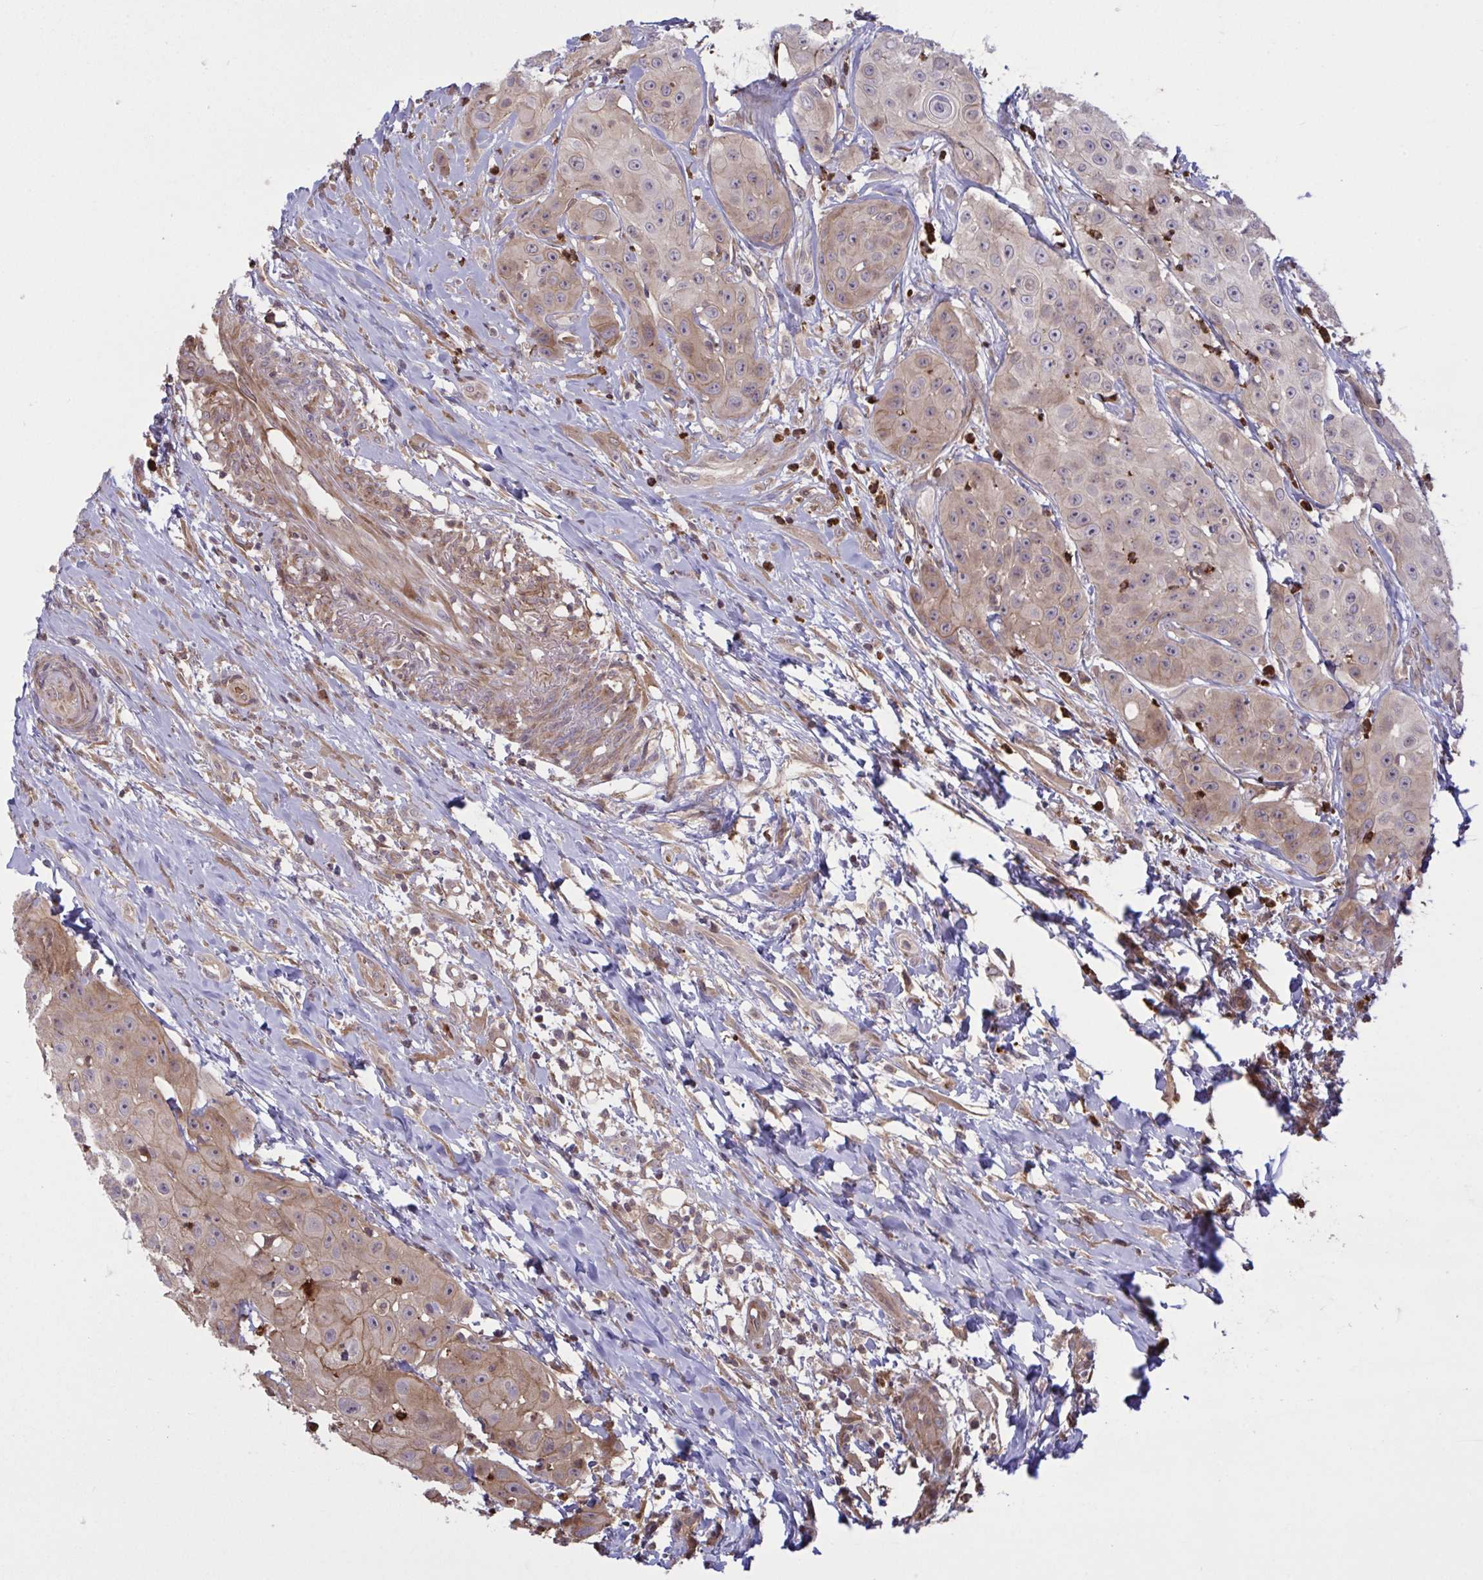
{"staining": {"intensity": "weak", "quantity": "25%-75%", "location": "cytoplasmic/membranous"}, "tissue": "head and neck cancer", "cell_type": "Tumor cells", "image_type": "cancer", "snomed": [{"axis": "morphology", "description": "Squamous cell carcinoma, NOS"}, {"axis": "topography", "description": "Head-Neck"}], "caption": "Immunohistochemistry (IHC) photomicrograph of human head and neck squamous cell carcinoma stained for a protein (brown), which exhibits low levels of weak cytoplasmic/membranous staining in approximately 25%-75% of tumor cells.", "gene": "IL1R1", "patient": {"sex": "male", "age": 83}}